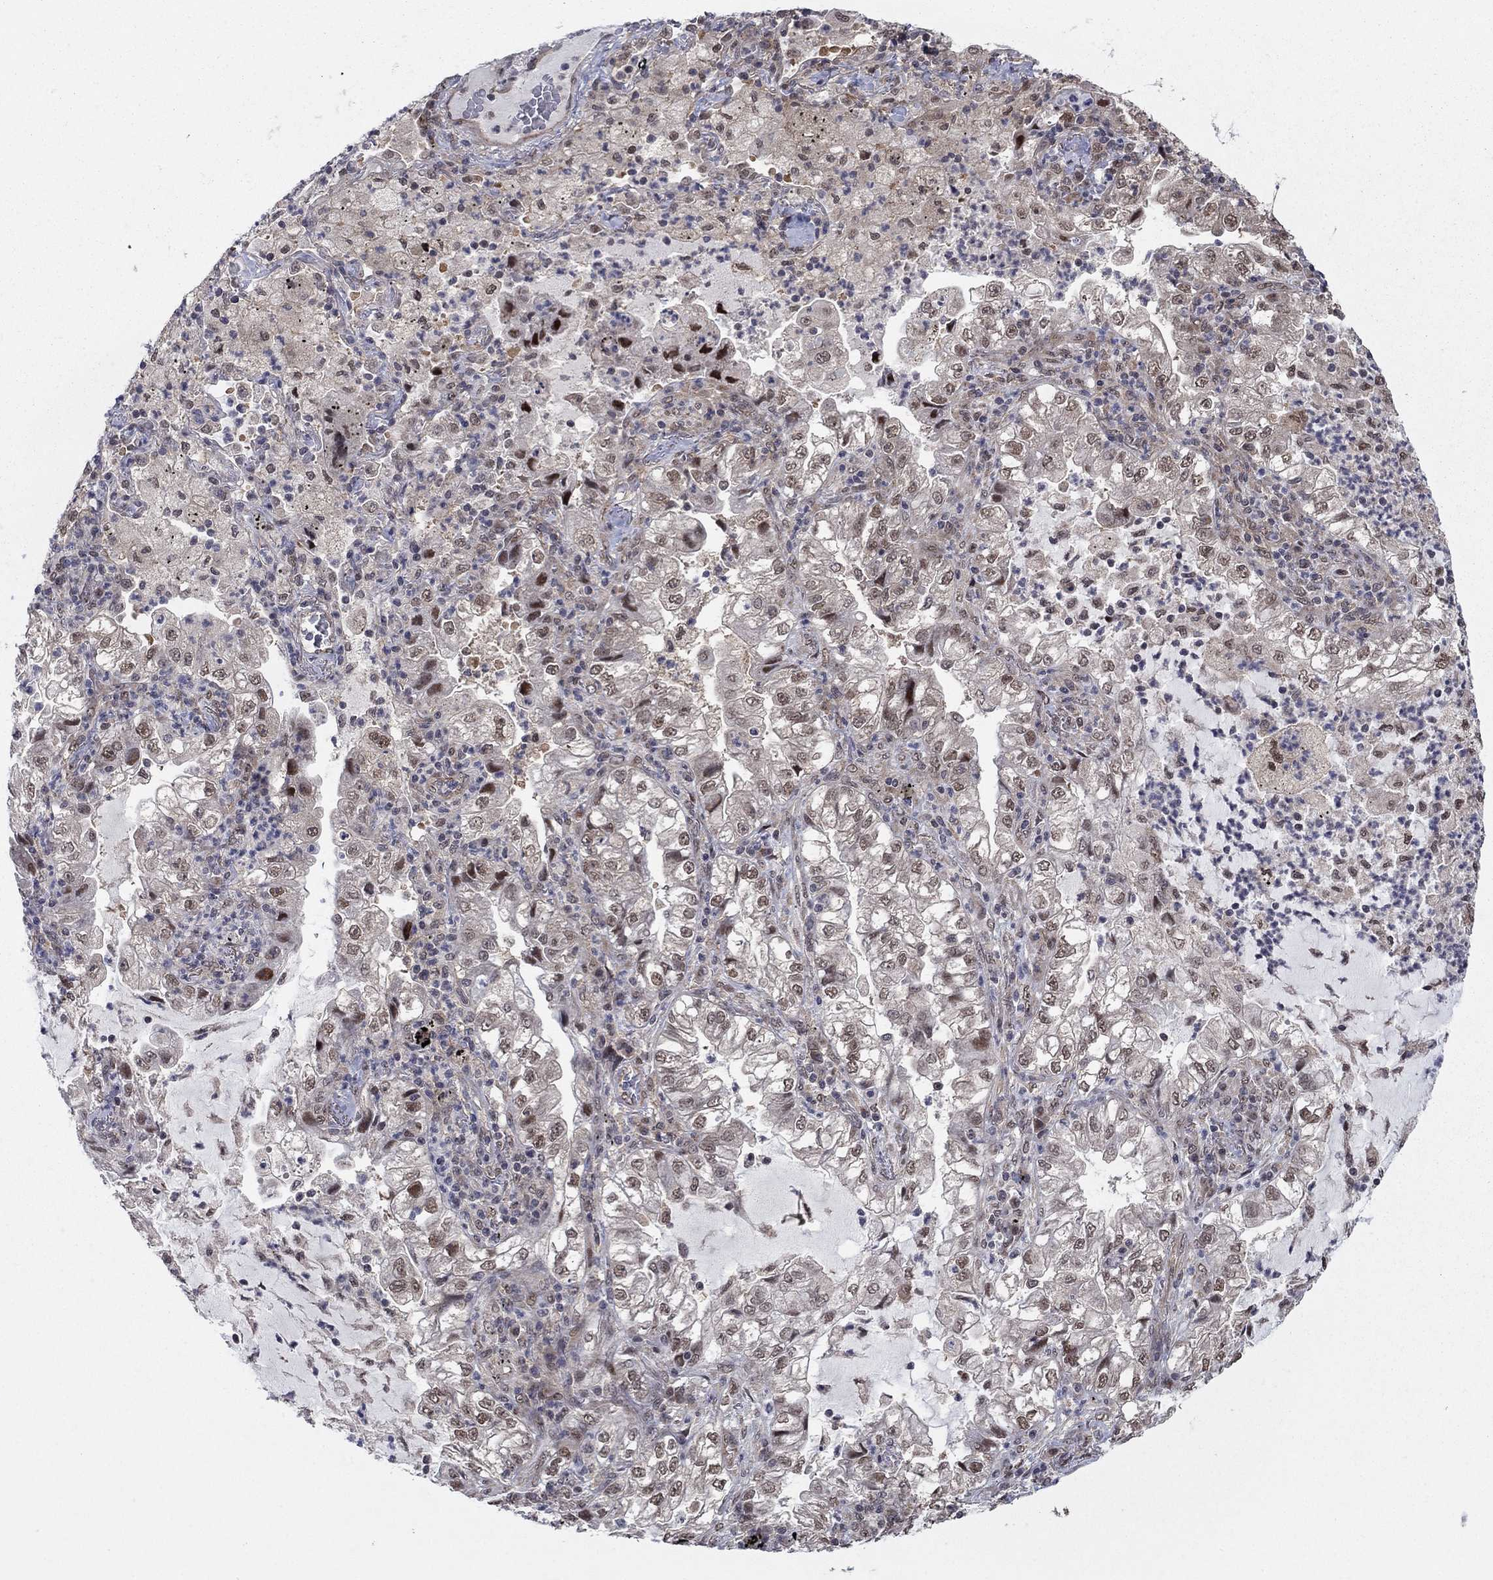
{"staining": {"intensity": "strong", "quantity": "<25%", "location": "nuclear"}, "tissue": "lung cancer", "cell_type": "Tumor cells", "image_type": "cancer", "snomed": [{"axis": "morphology", "description": "Adenocarcinoma, NOS"}, {"axis": "topography", "description": "Lung"}], "caption": "IHC (DAB) staining of human lung cancer (adenocarcinoma) exhibits strong nuclear protein expression in approximately <25% of tumor cells.", "gene": "PSMC1", "patient": {"sex": "female", "age": 73}}